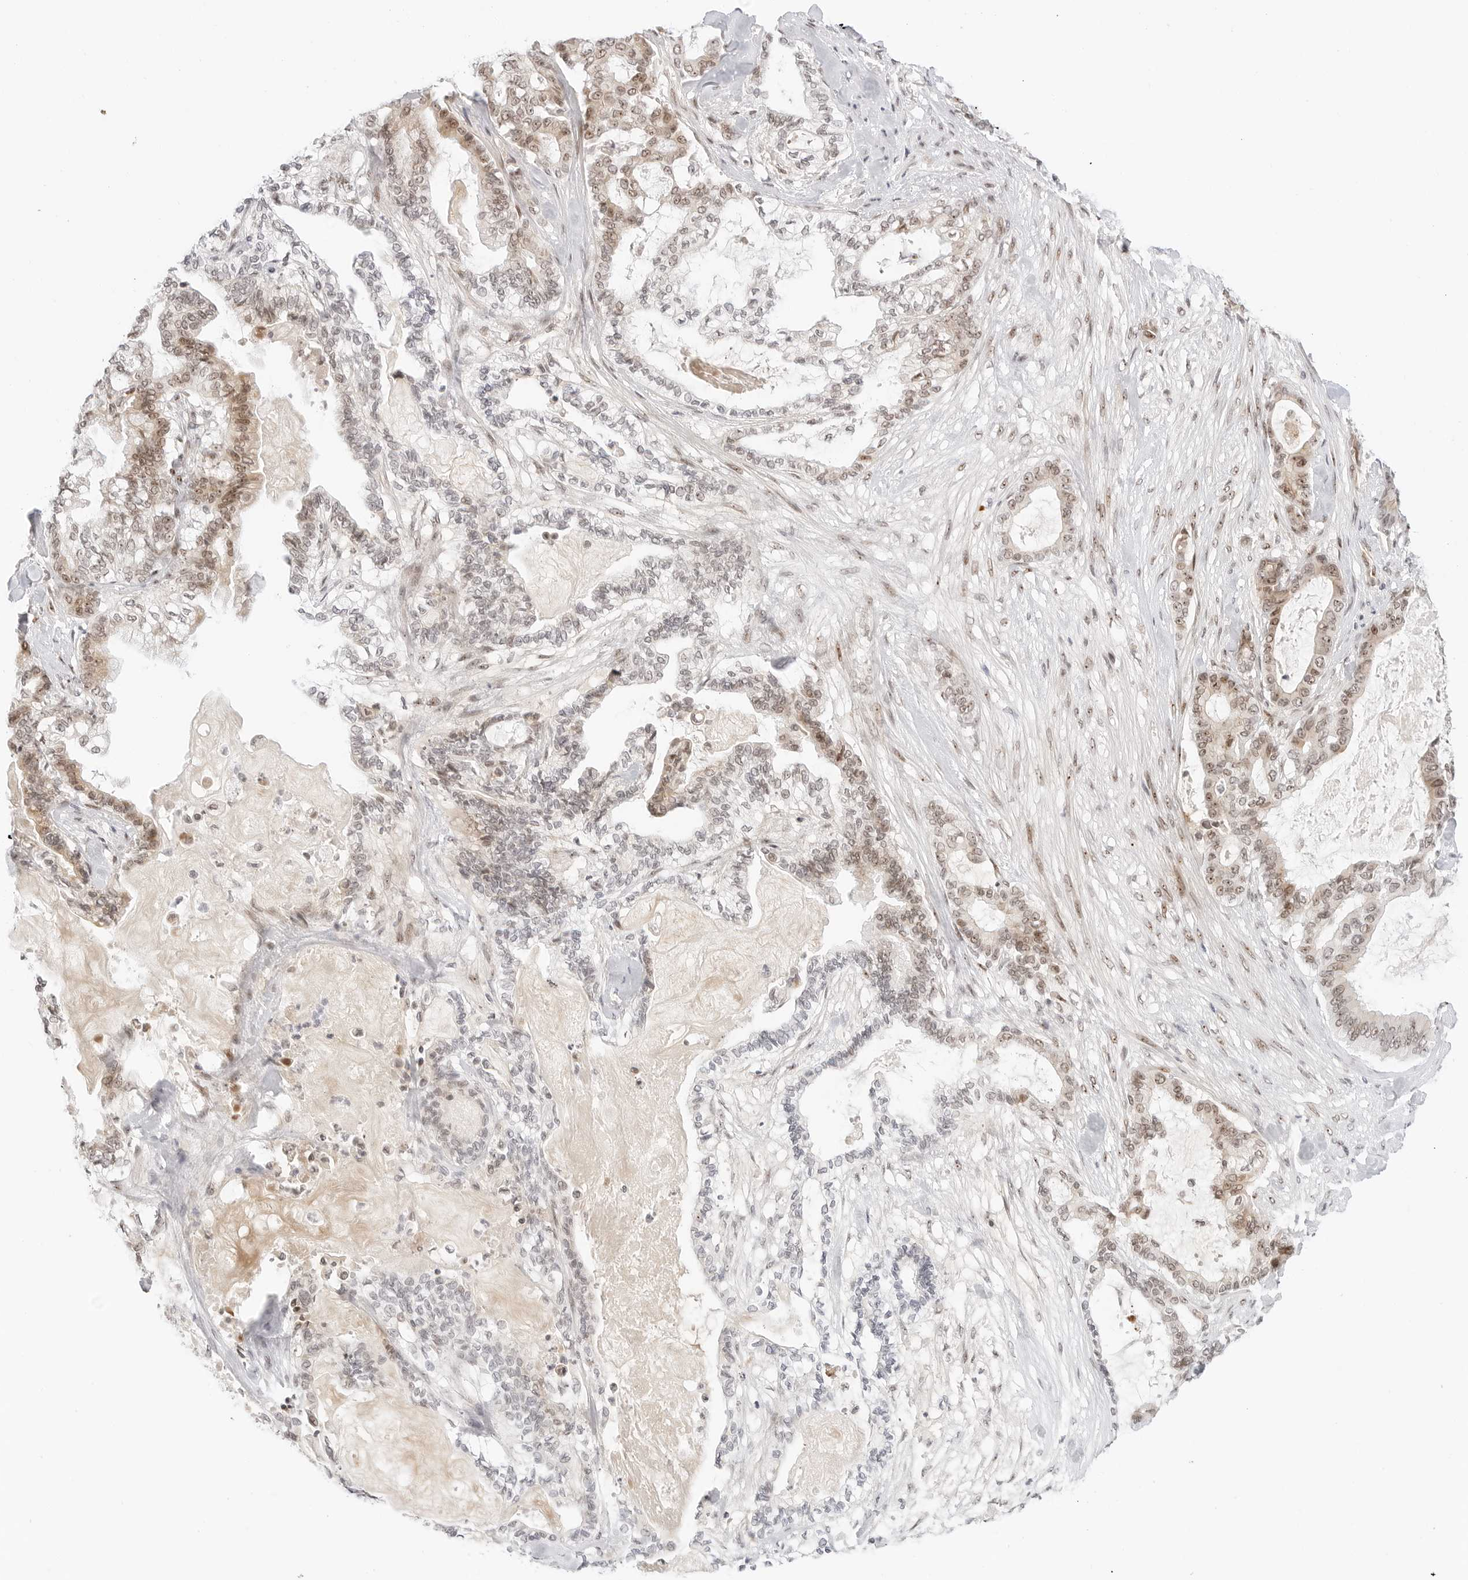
{"staining": {"intensity": "weak", "quantity": ">75%", "location": "nuclear"}, "tissue": "pancreatic cancer", "cell_type": "Tumor cells", "image_type": "cancer", "snomed": [{"axis": "morphology", "description": "Adenocarcinoma, NOS"}, {"axis": "topography", "description": "Pancreas"}], "caption": "Human pancreatic cancer (adenocarcinoma) stained for a protein (brown) demonstrates weak nuclear positive staining in approximately >75% of tumor cells.", "gene": "HIPK3", "patient": {"sex": "male", "age": 63}}